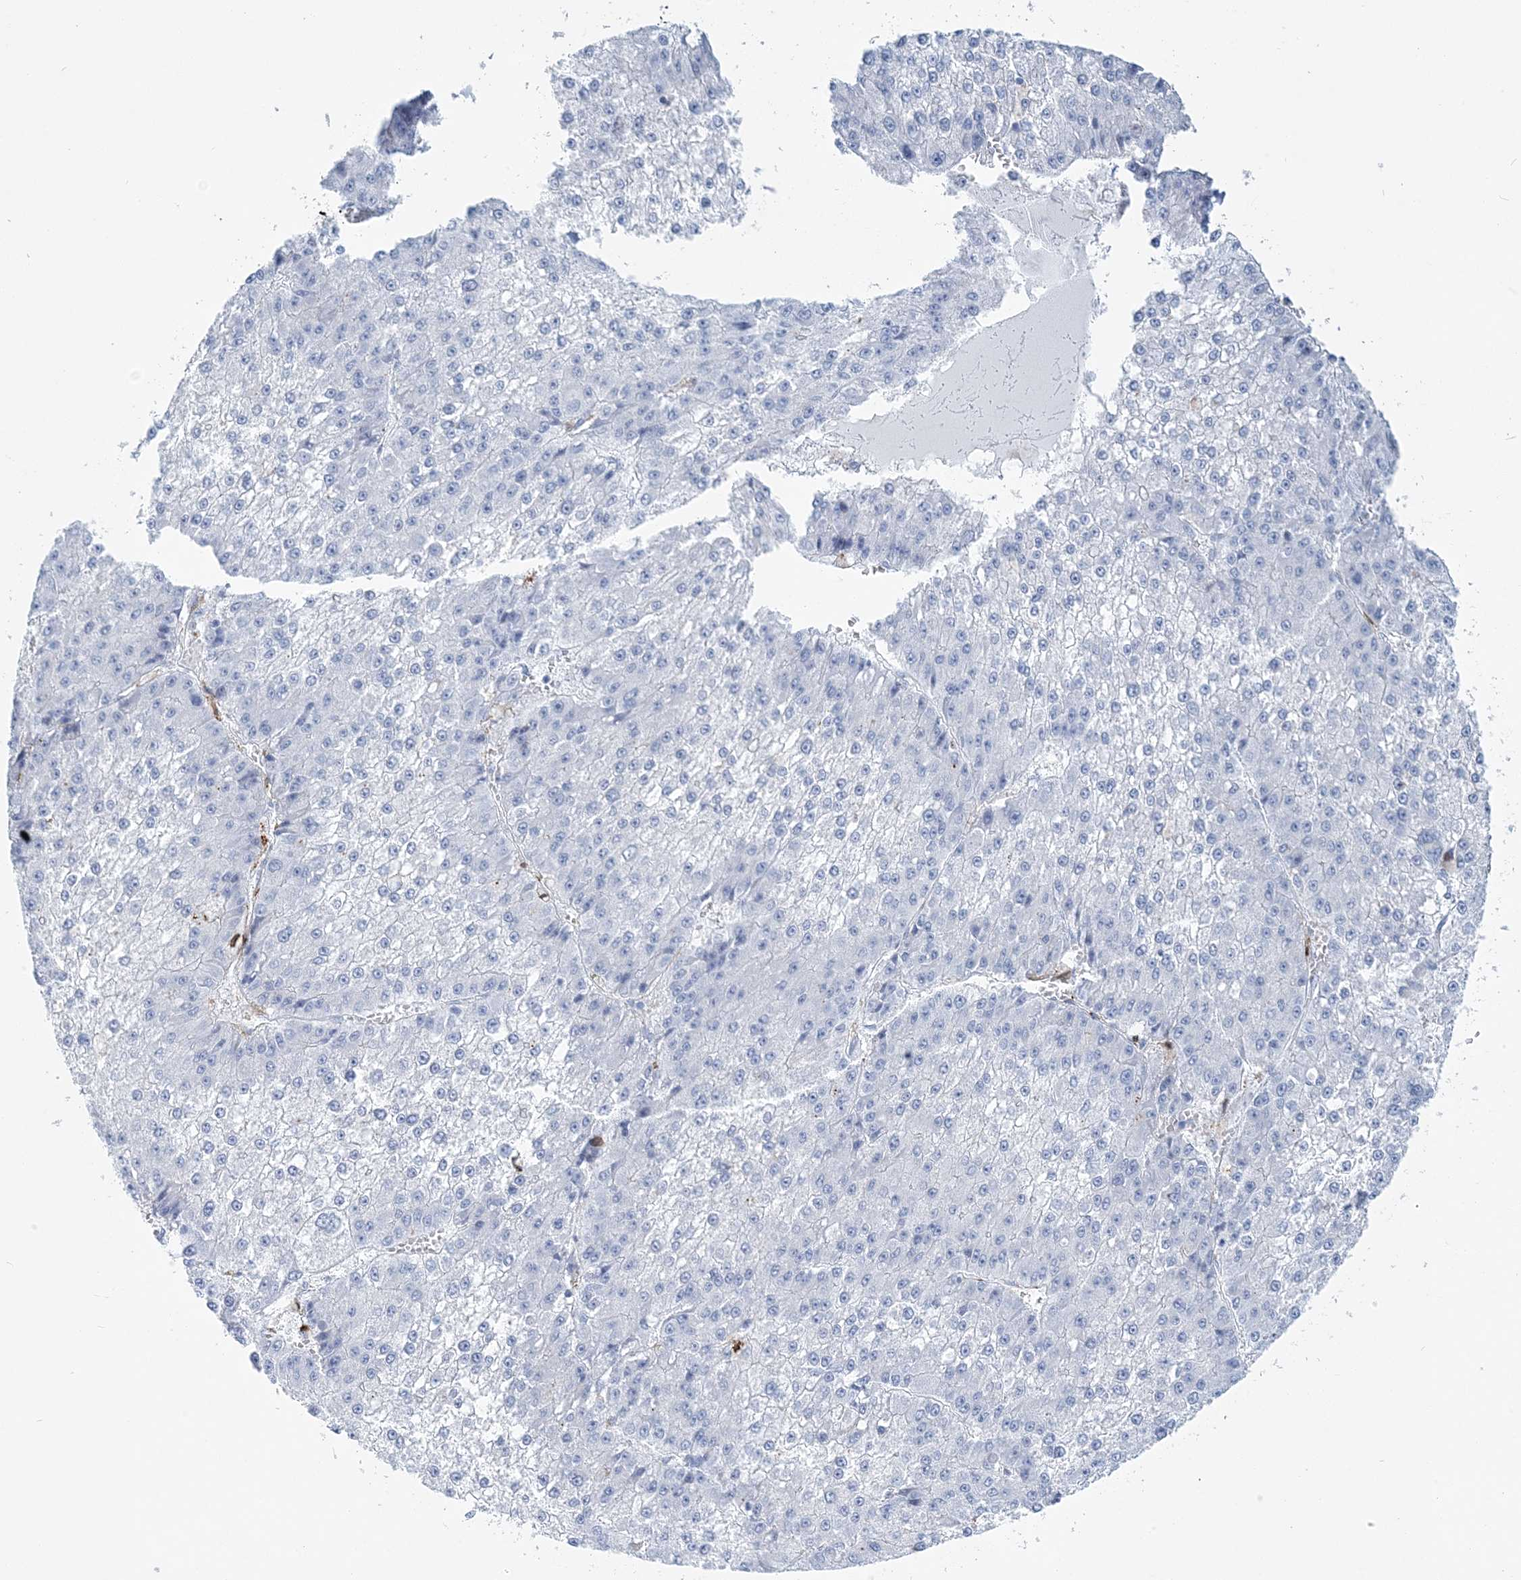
{"staining": {"intensity": "negative", "quantity": "none", "location": "none"}, "tissue": "liver cancer", "cell_type": "Tumor cells", "image_type": "cancer", "snomed": [{"axis": "morphology", "description": "Carcinoma, Hepatocellular, NOS"}, {"axis": "topography", "description": "Liver"}], "caption": "DAB immunohistochemical staining of human liver hepatocellular carcinoma shows no significant staining in tumor cells.", "gene": "NKX6-1", "patient": {"sex": "female", "age": 73}}